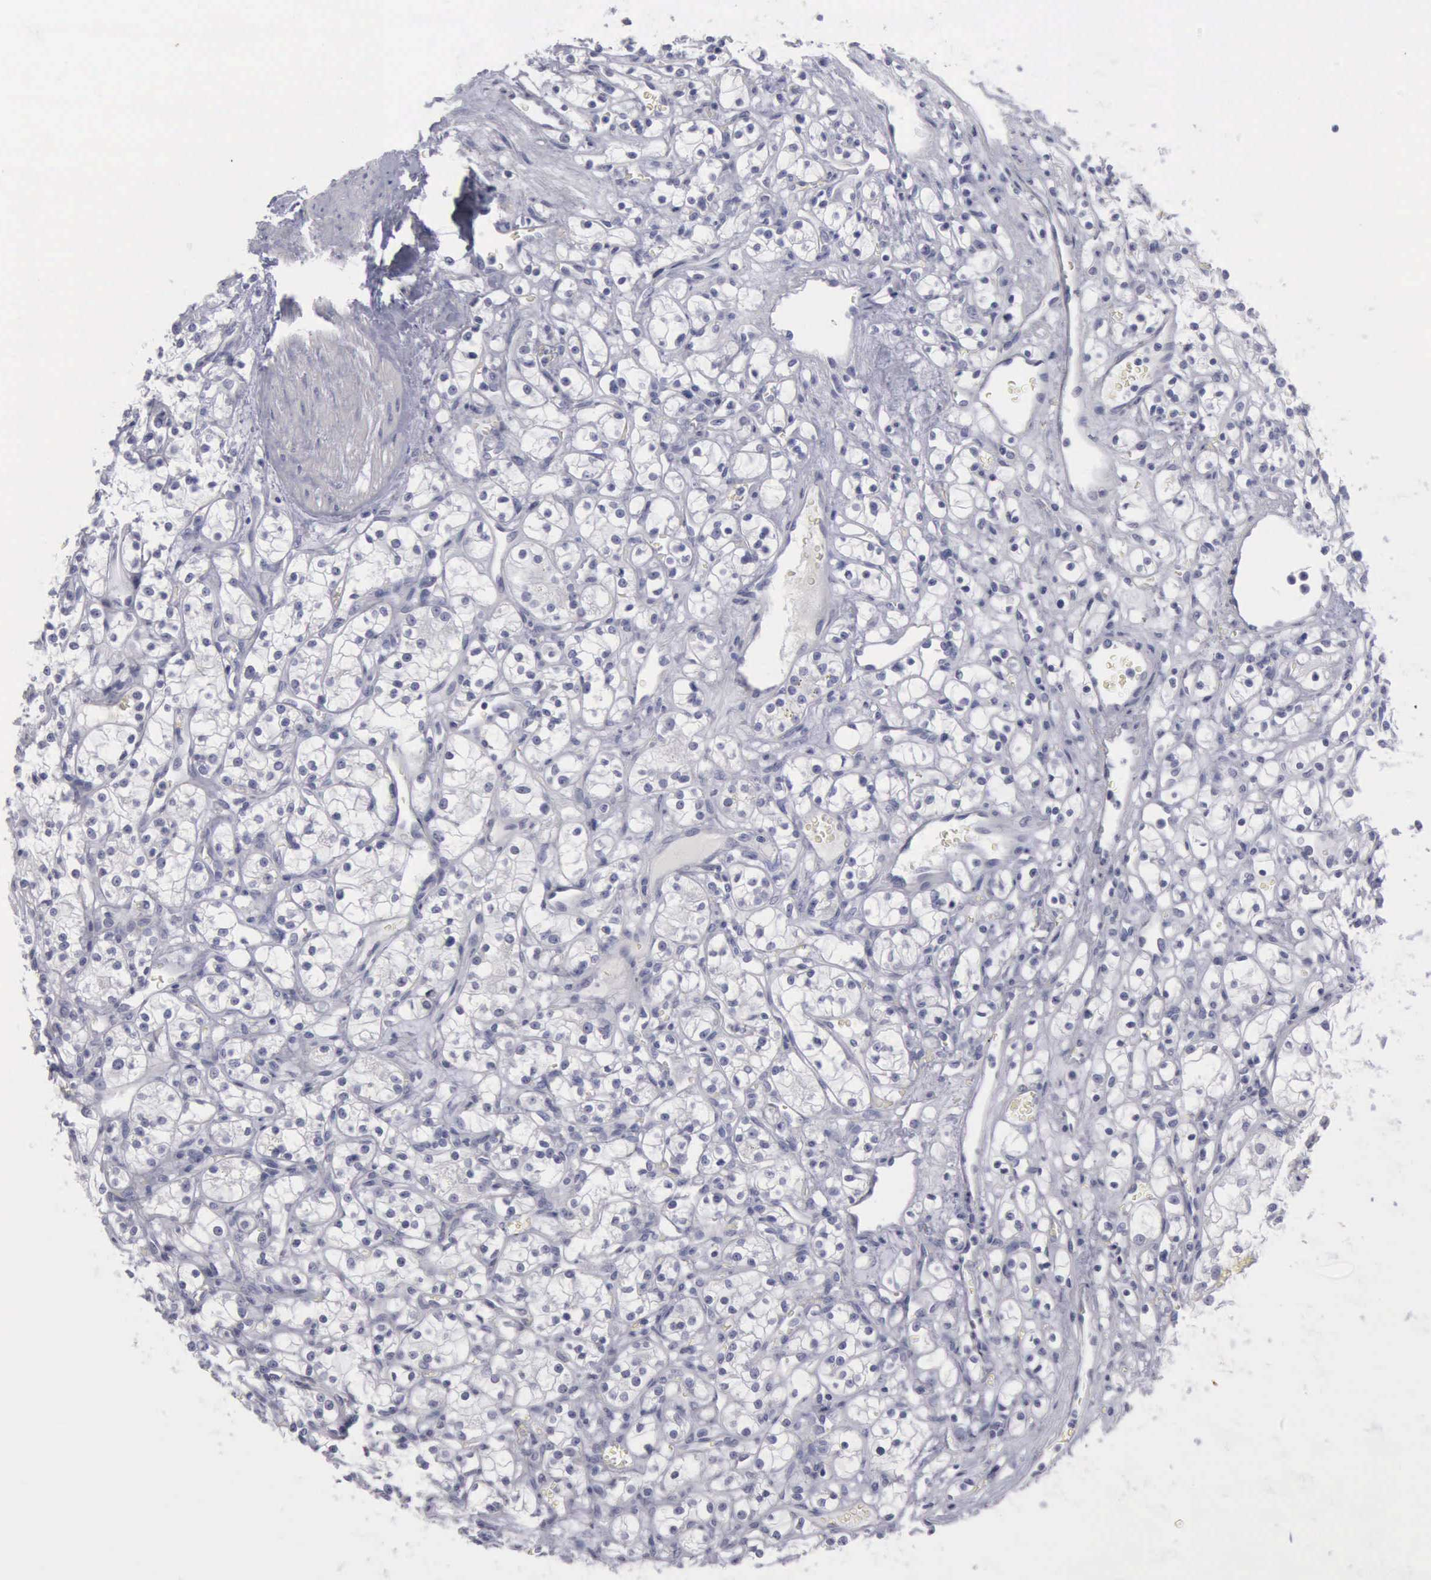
{"staining": {"intensity": "negative", "quantity": "none", "location": "none"}, "tissue": "renal cancer", "cell_type": "Tumor cells", "image_type": "cancer", "snomed": [{"axis": "morphology", "description": "Adenocarcinoma, NOS"}, {"axis": "topography", "description": "Kidney"}], "caption": "This is an IHC histopathology image of human adenocarcinoma (renal). There is no staining in tumor cells.", "gene": "KRT13", "patient": {"sex": "male", "age": 61}}